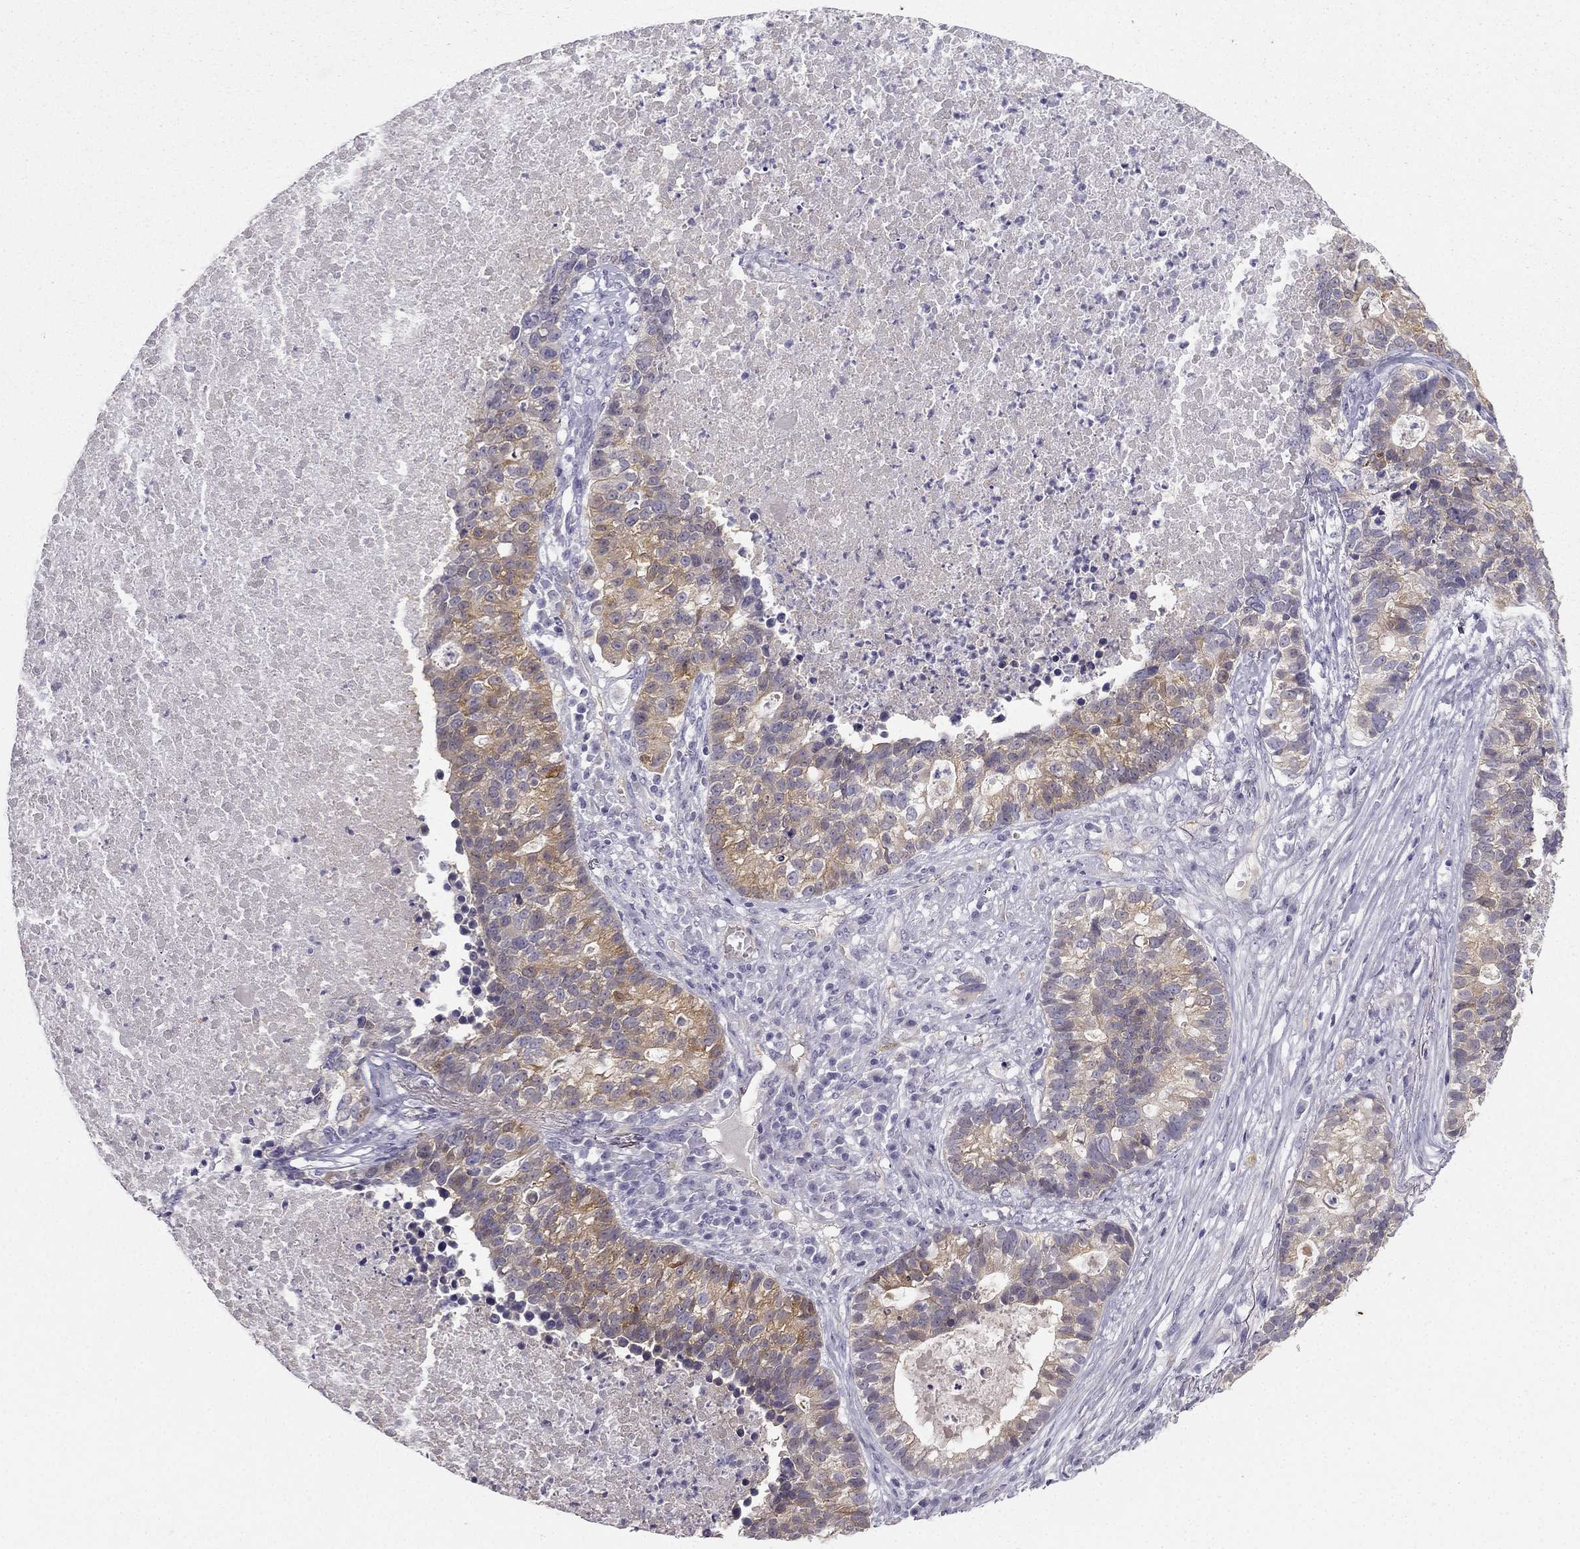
{"staining": {"intensity": "weak", "quantity": "25%-75%", "location": "cytoplasmic/membranous"}, "tissue": "lung cancer", "cell_type": "Tumor cells", "image_type": "cancer", "snomed": [{"axis": "morphology", "description": "Adenocarcinoma, NOS"}, {"axis": "topography", "description": "Lung"}], "caption": "A low amount of weak cytoplasmic/membranous staining is appreciated in about 25%-75% of tumor cells in lung cancer (adenocarcinoma) tissue.", "gene": "NQO1", "patient": {"sex": "male", "age": 57}}